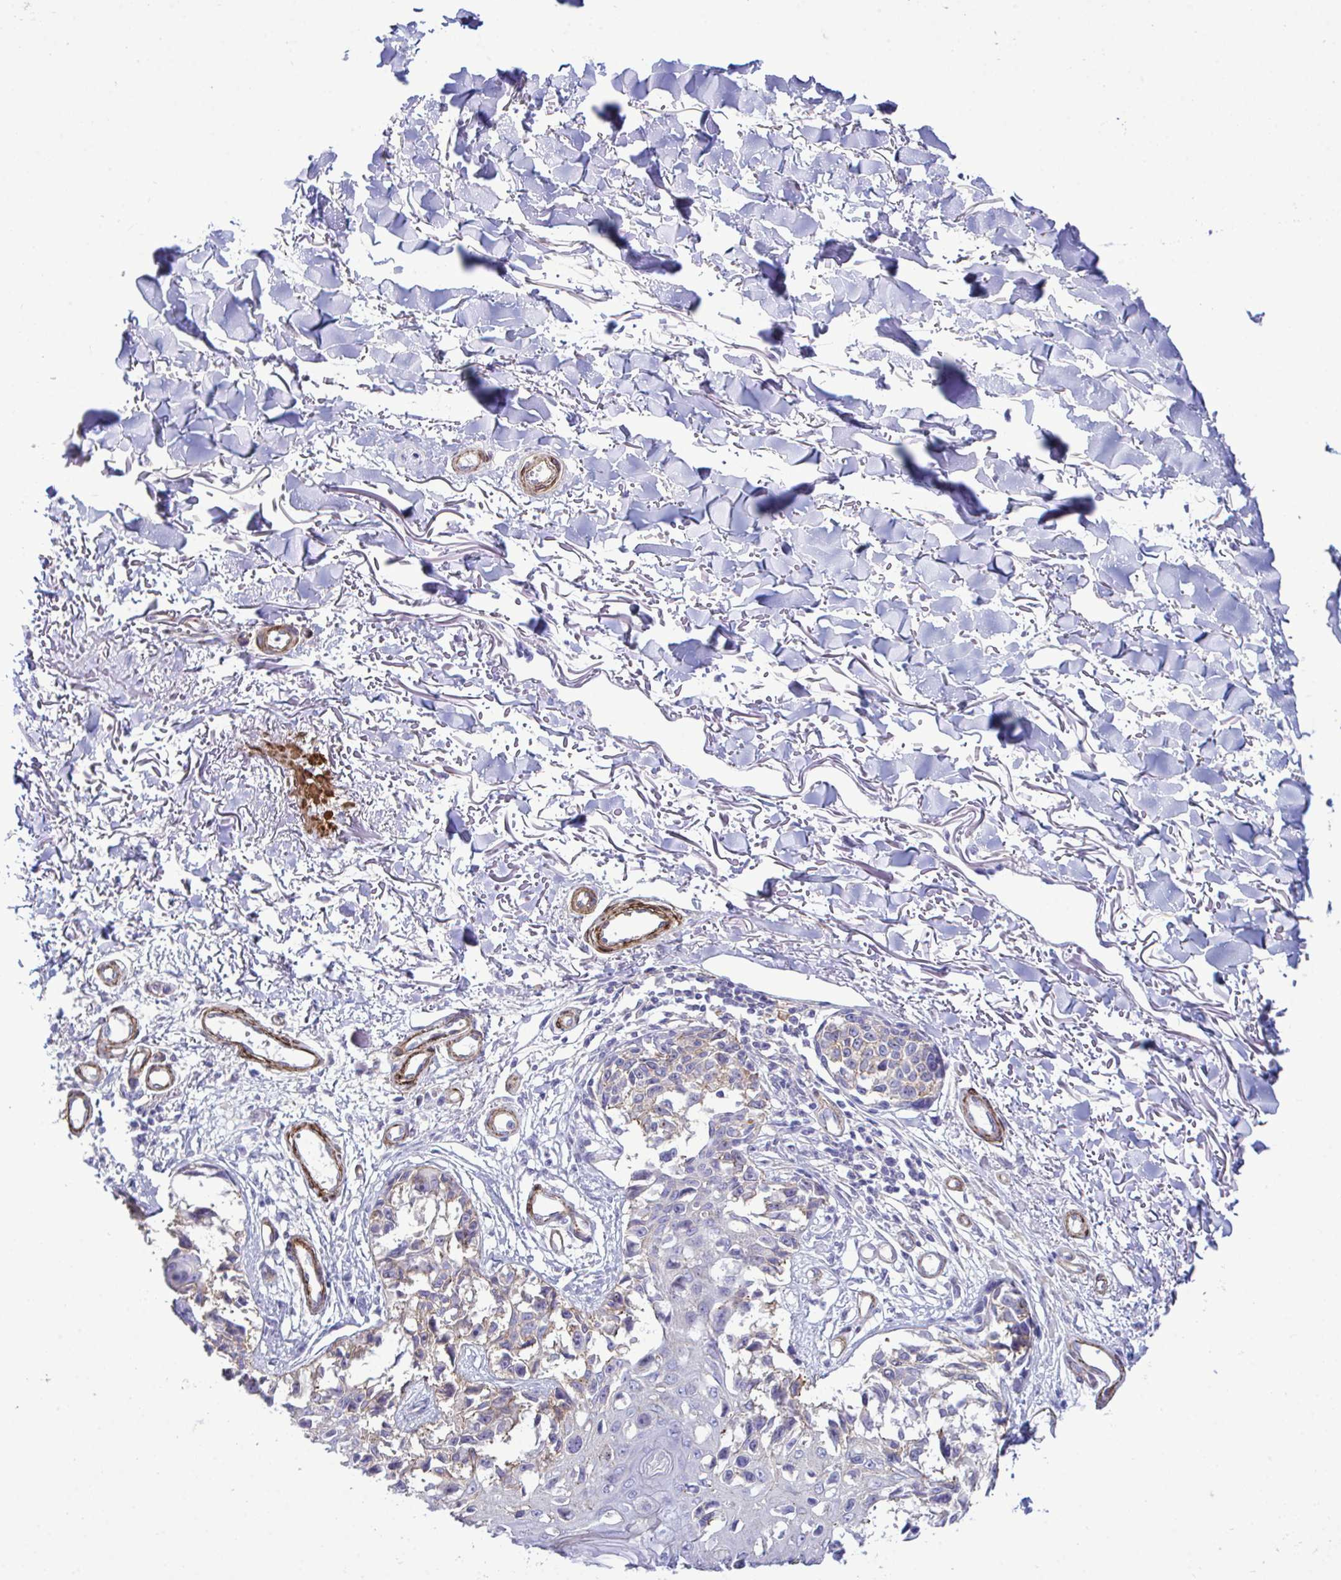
{"staining": {"intensity": "negative", "quantity": "none", "location": "none"}, "tissue": "melanoma", "cell_type": "Tumor cells", "image_type": "cancer", "snomed": [{"axis": "morphology", "description": "Malignant melanoma, NOS"}, {"axis": "topography", "description": "Skin"}], "caption": "A high-resolution image shows immunohistochemistry (IHC) staining of malignant melanoma, which displays no significant expression in tumor cells.", "gene": "SYNPO2L", "patient": {"sex": "male", "age": 73}}